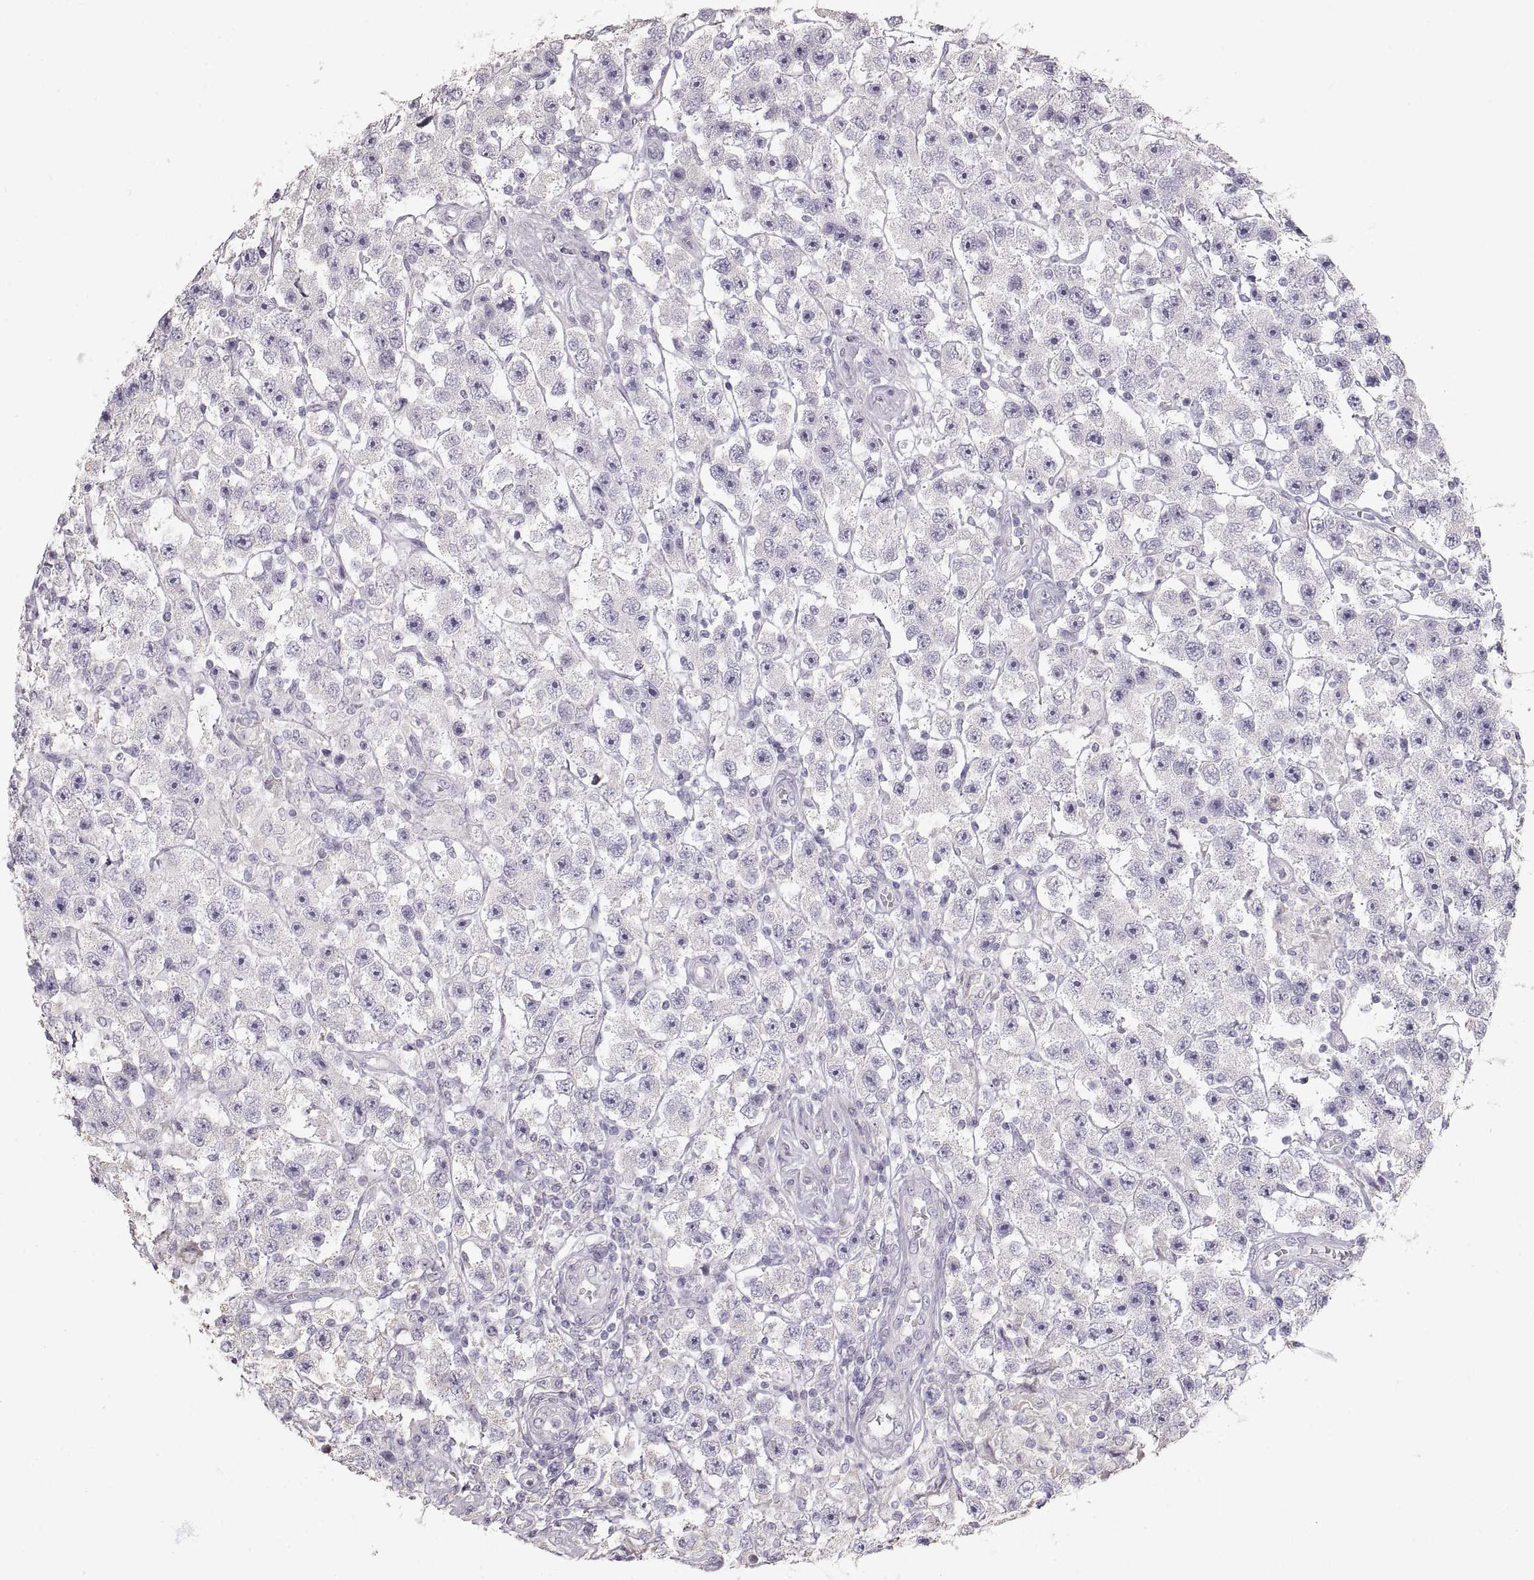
{"staining": {"intensity": "negative", "quantity": "none", "location": "none"}, "tissue": "testis cancer", "cell_type": "Tumor cells", "image_type": "cancer", "snomed": [{"axis": "morphology", "description": "Seminoma, NOS"}, {"axis": "topography", "description": "Testis"}], "caption": "A micrograph of testis cancer stained for a protein reveals no brown staining in tumor cells. (DAB (3,3'-diaminobenzidine) IHC with hematoxylin counter stain).", "gene": "ZP3", "patient": {"sex": "male", "age": 45}}